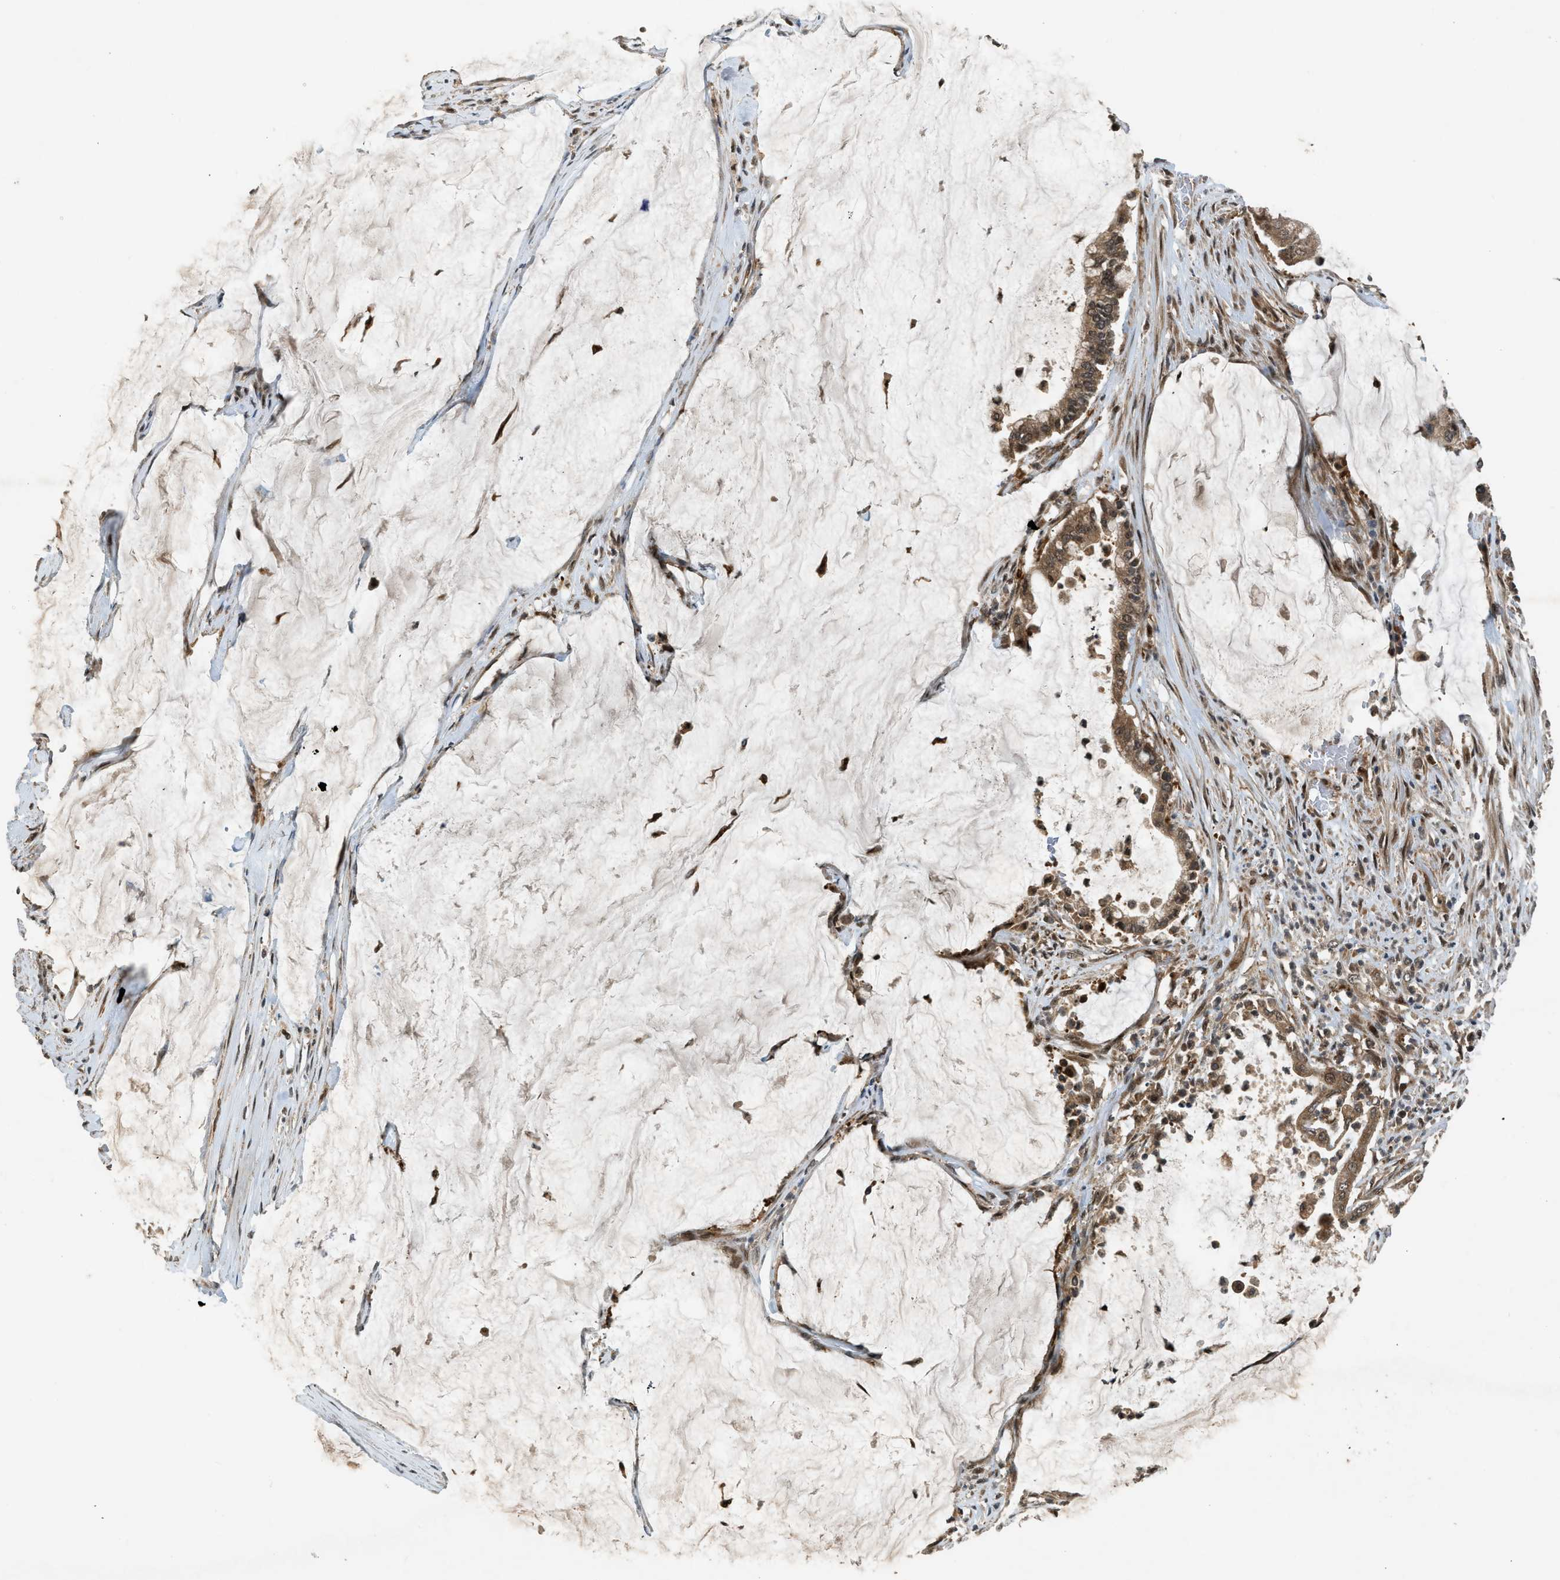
{"staining": {"intensity": "moderate", "quantity": ">75%", "location": "cytoplasmic/membranous"}, "tissue": "pancreatic cancer", "cell_type": "Tumor cells", "image_type": "cancer", "snomed": [{"axis": "morphology", "description": "Adenocarcinoma, NOS"}, {"axis": "topography", "description": "Pancreas"}], "caption": "Adenocarcinoma (pancreatic) stained for a protein shows moderate cytoplasmic/membranous positivity in tumor cells.", "gene": "TXNL1", "patient": {"sex": "male", "age": 41}}